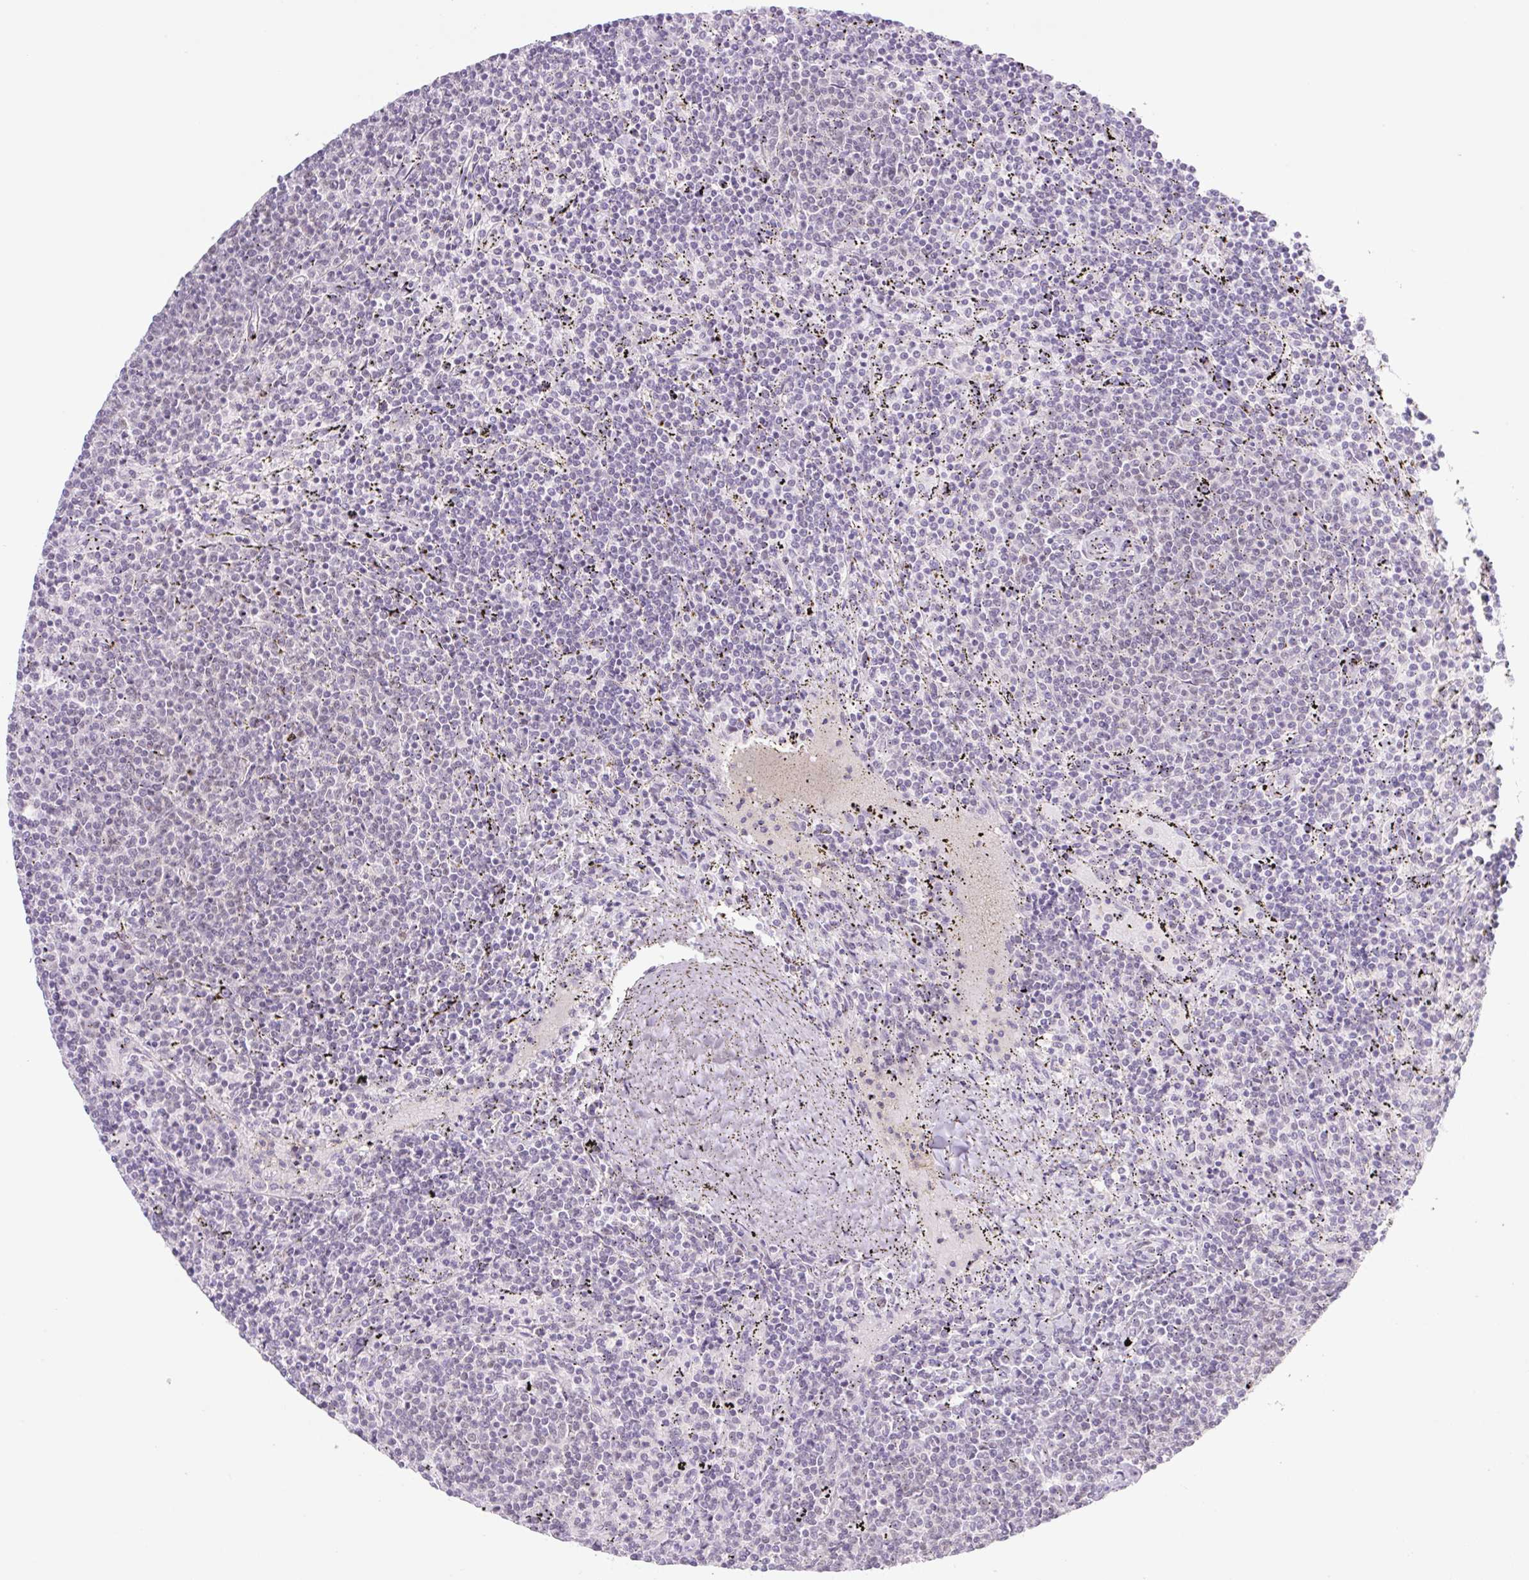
{"staining": {"intensity": "negative", "quantity": "none", "location": "none"}, "tissue": "lymphoma", "cell_type": "Tumor cells", "image_type": "cancer", "snomed": [{"axis": "morphology", "description": "Malignant lymphoma, non-Hodgkin's type, Low grade"}, {"axis": "topography", "description": "Spleen"}], "caption": "Tumor cells are negative for brown protein staining in lymphoma.", "gene": "TLE3", "patient": {"sex": "female", "age": 50}}